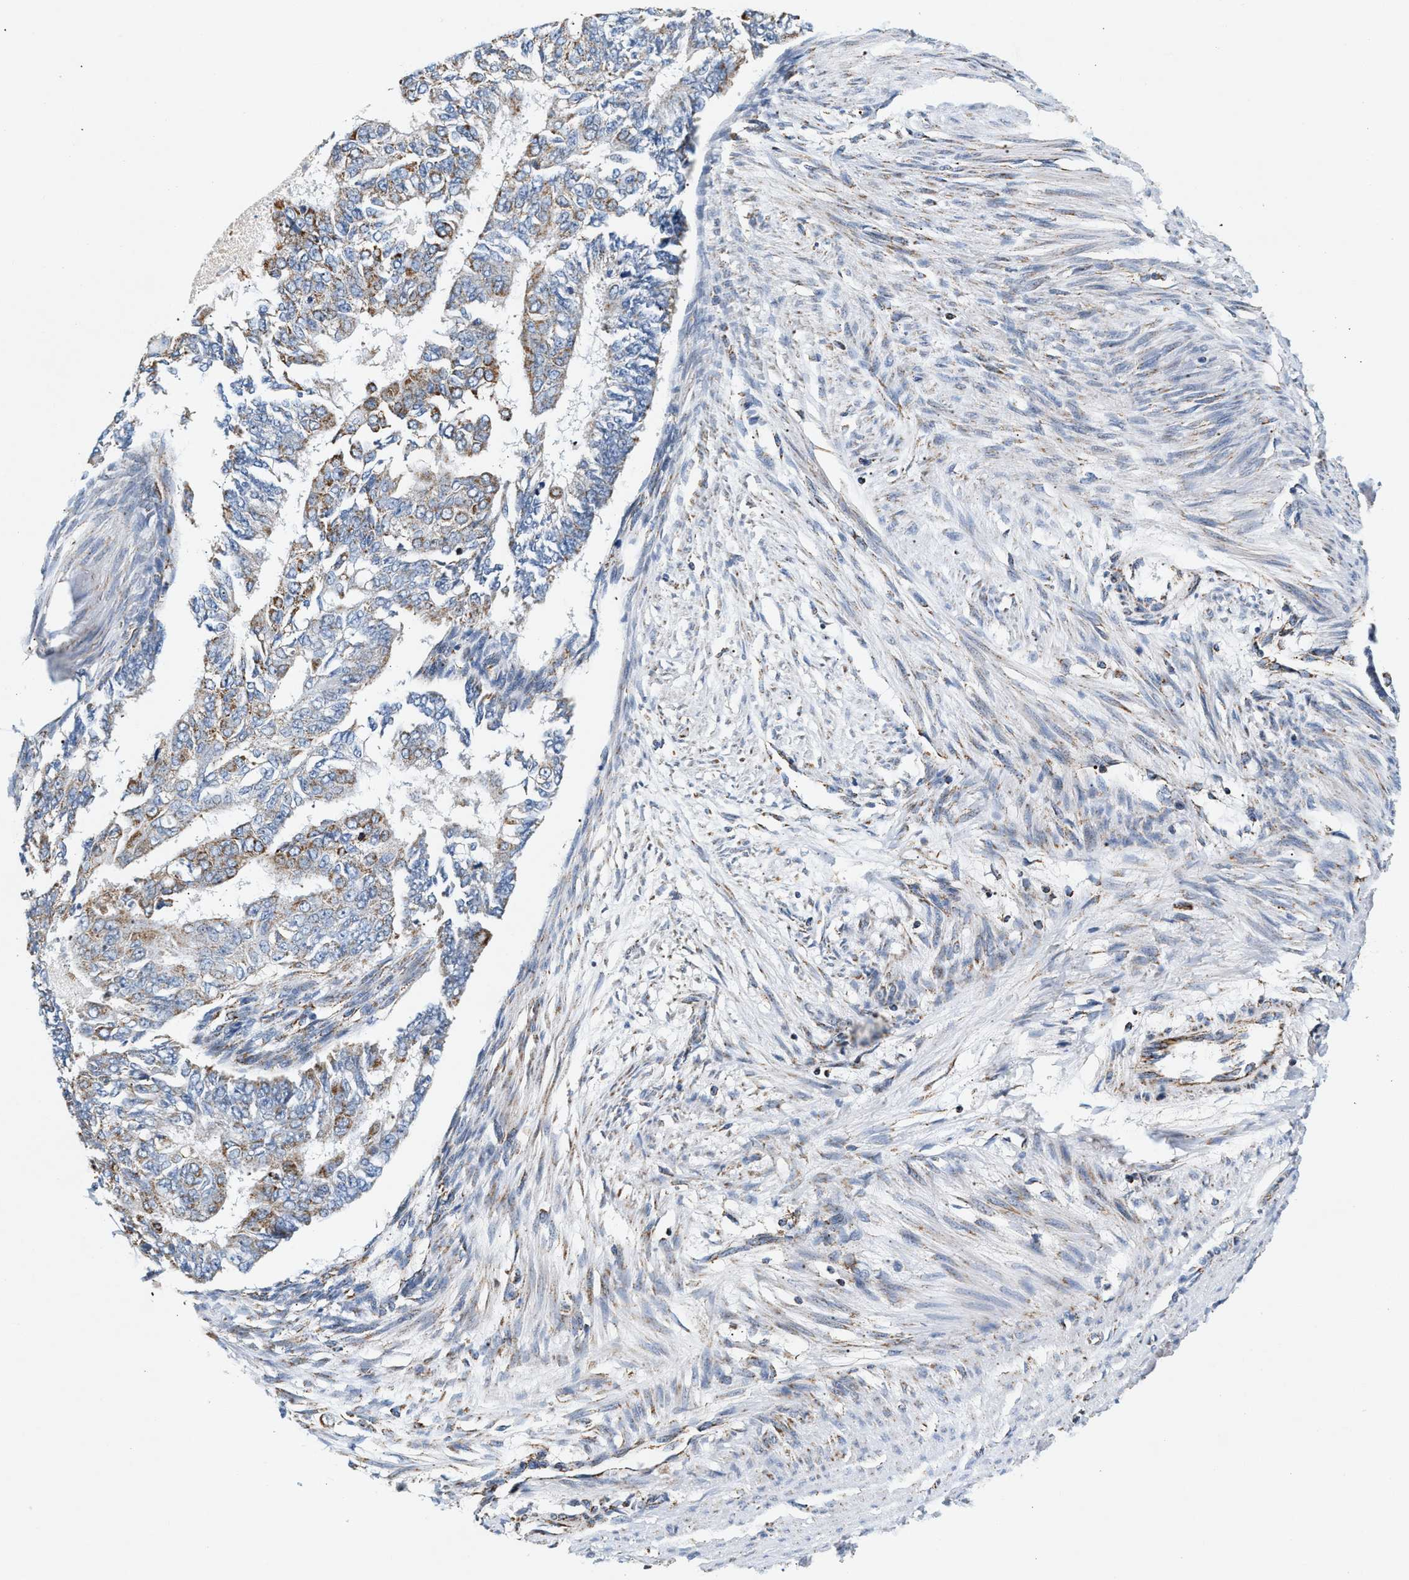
{"staining": {"intensity": "weak", "quantity": "25%-75%", "location": "cytoplasmic/membranous"}, "tissue": "endometrial cancer", "cell_type": "Tumor cells", "image_type": "cancer", "snomed": [{"axis": "morphology", "description": "Adenocarcinoma, NOS"}, {"axis": "topography", "description": "Endometrium"}], "caption": "Immunohistochemistry (IHC) photomicrograph of endometrial cancer stained for a protein (brown), which exhibits low levels of weak cytoplasmic/membranous positivity in about 25%-75% of tumor cells.", "gene": "PDE1A", "patient": {"sex": "female", "age": 32}}